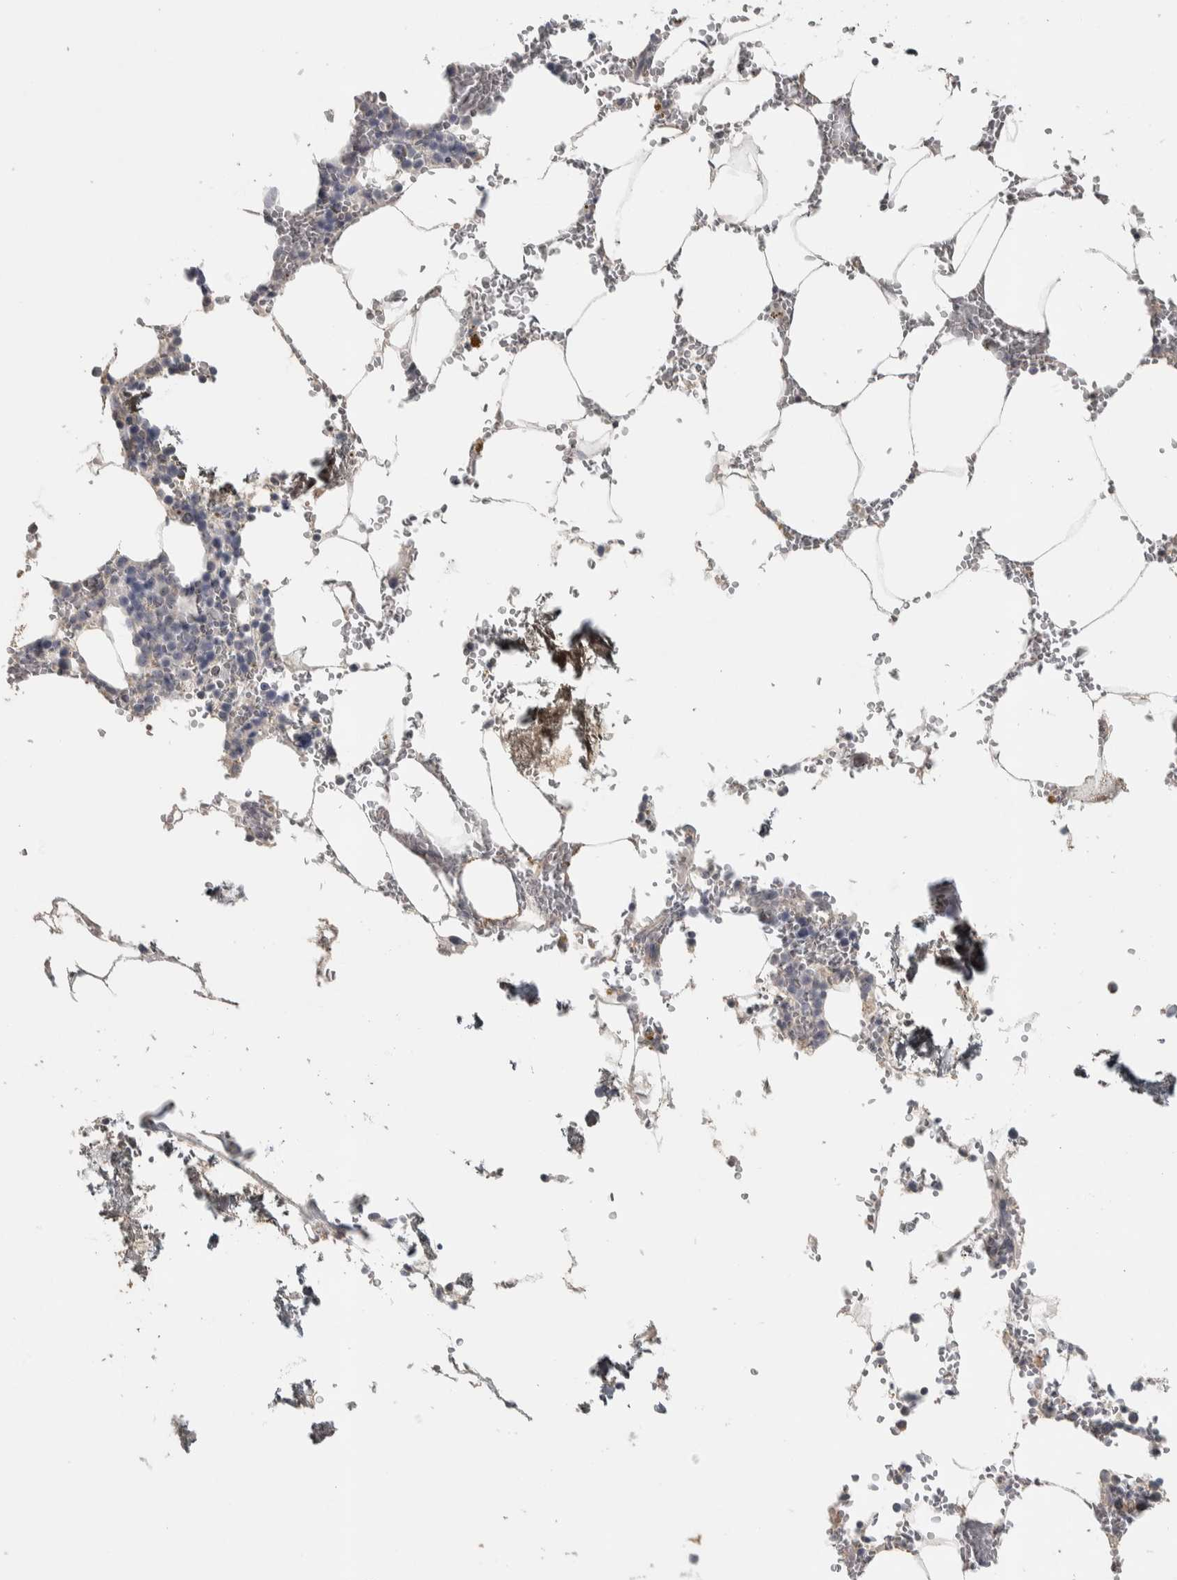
{"staining": {"intensity": "negative", "quantity": "none", "location": "none"}, "tissue": "bone marrow", "cell_type": "Hematopoietic cells", "image_type": "normal", "snomed": [{"axis": "morphology", "description": "Normal tissue, NOS"}, {"axis": "topography", "description": "Bone marrow"}], "caption": "An immunohistochemistry (IHC) image of benign bone marrow is shown. There is no staining in hematopoietic cells of bone marrow.", "gene": "DCAF10", "patient": {"sex": "male", "age": 70}}